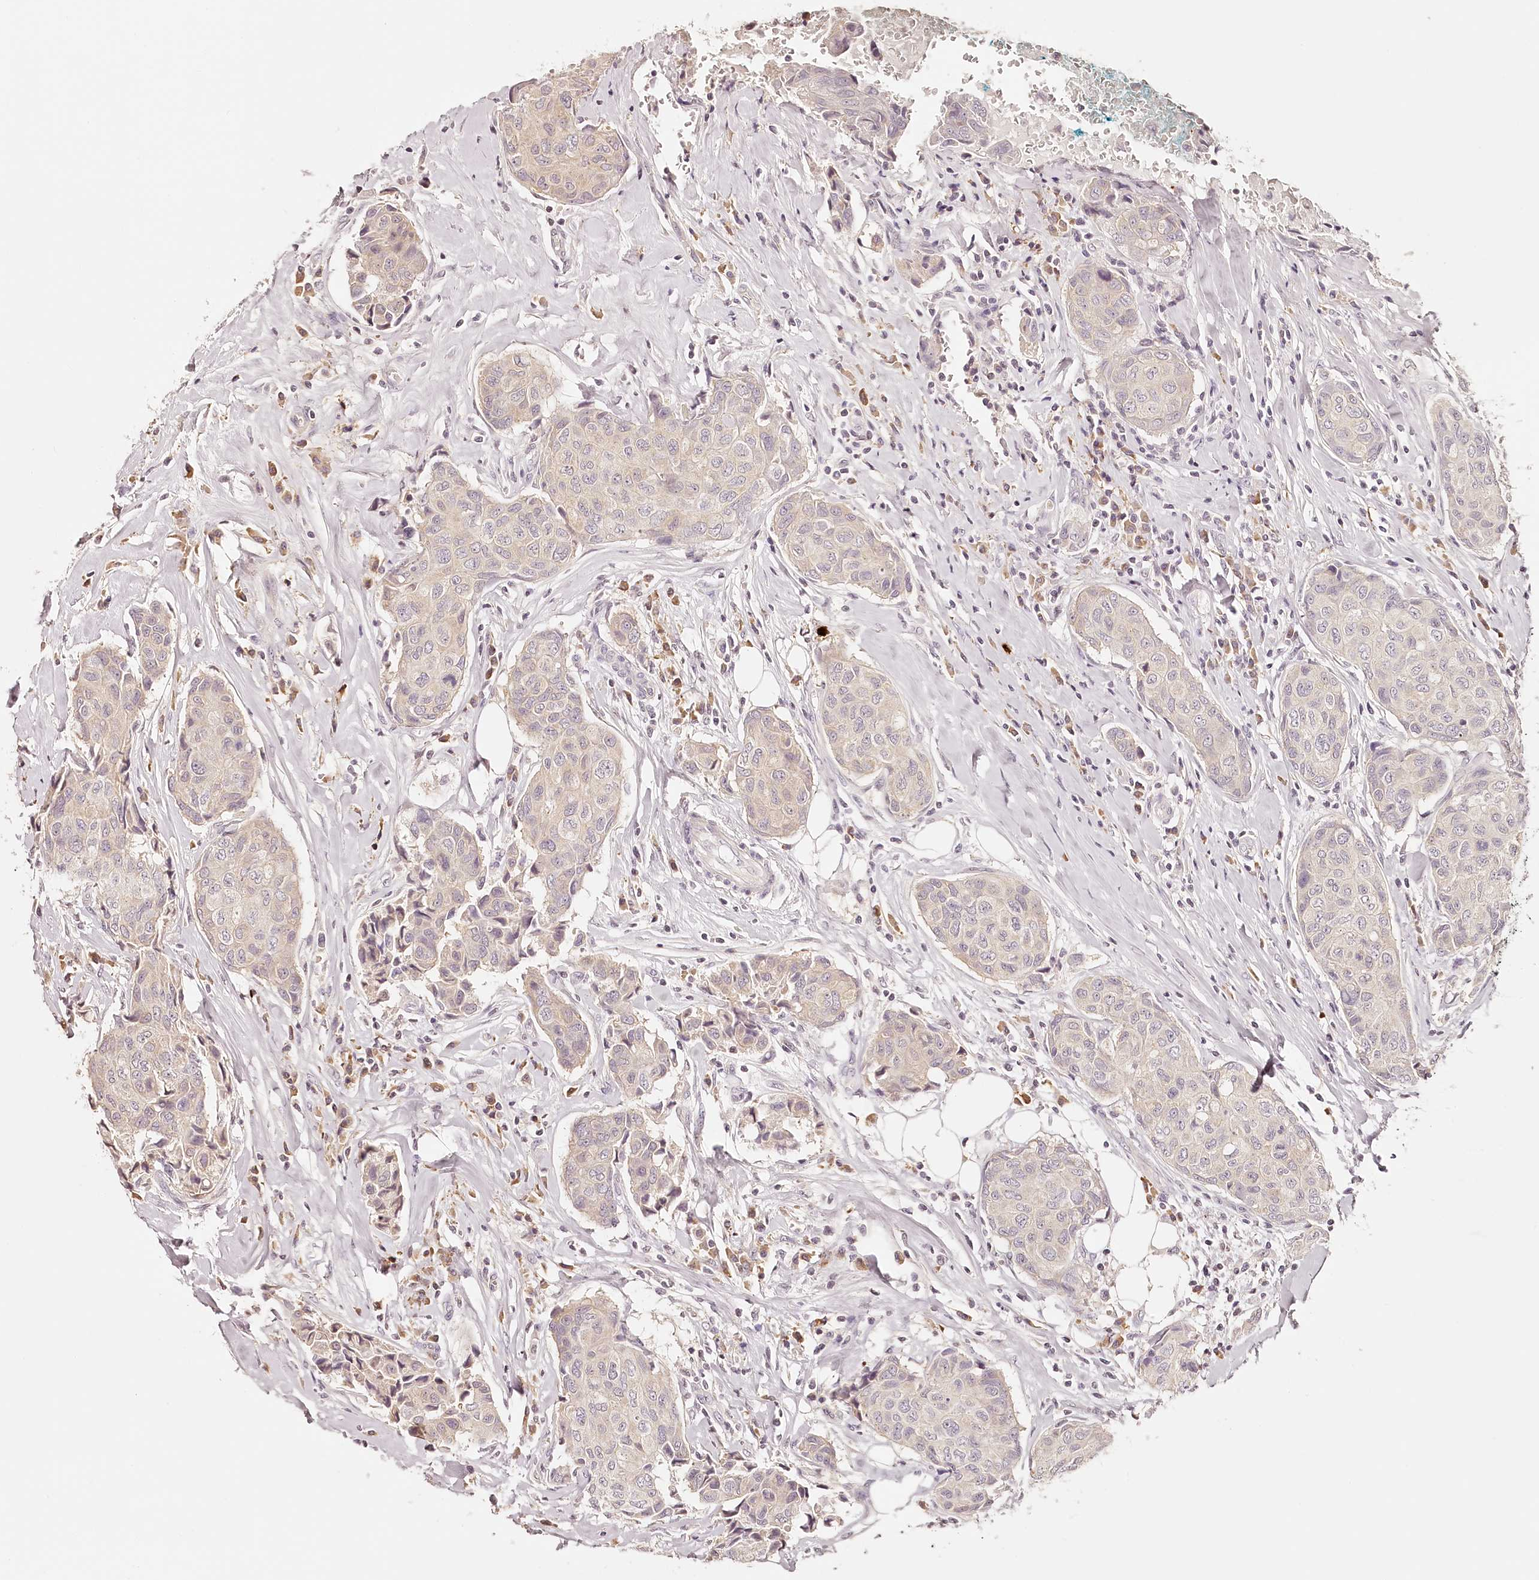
{"staining": {"intensity": "negative", "quantity": "none", "location": "none"}, "tissue": "breast cancer", "cell_type": "Tumor cells", "image_type": "cancer", "snomed": [{"axis": "morphology", "description": "Duct carcinoma"}, {"axis": "topography", "description": "Breast"}], "caption": "Immunohistochemical staining of human breast invasive ductal carcinoma exhibits no significant positivity in tumor cells.", "gene": "SYNGR1", "patient": {"sex": "female", "age": 80}}